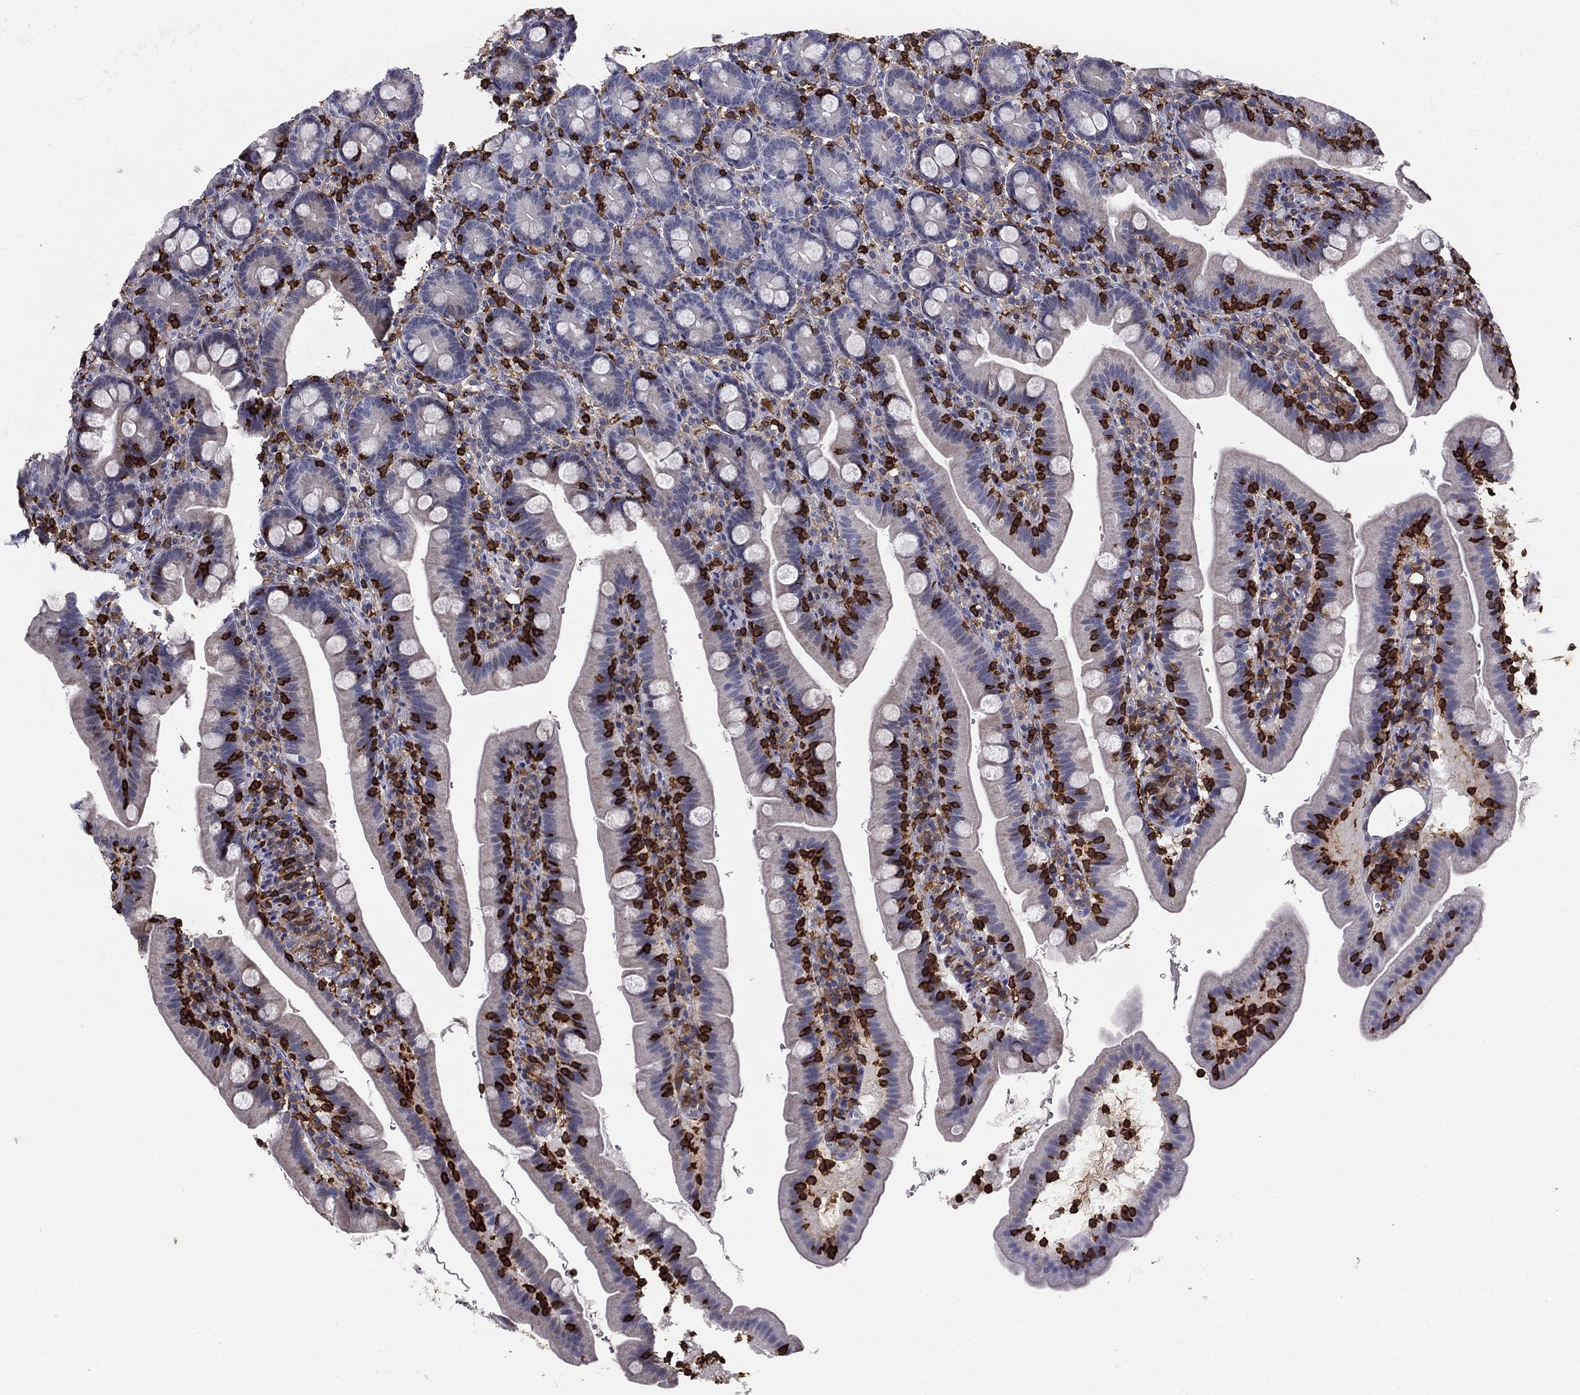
{"staining": {"intensity": "negative", "quantity": "none", "location": "none"}, "tissue": "duodenum", "cell_type": "Glandular cells", "image_type": "normal", "snomed": [{"axis": "morphology", "description": "Normal tissue, NOS"}, {"axis": "topography", "description": "Duodenum"}], "caption": "The histopathology image exhibits no significant expression in glandular cells of duodenum.", "gene": "ARHGAP27", "patient": {"sex": "female", "age": 67}}